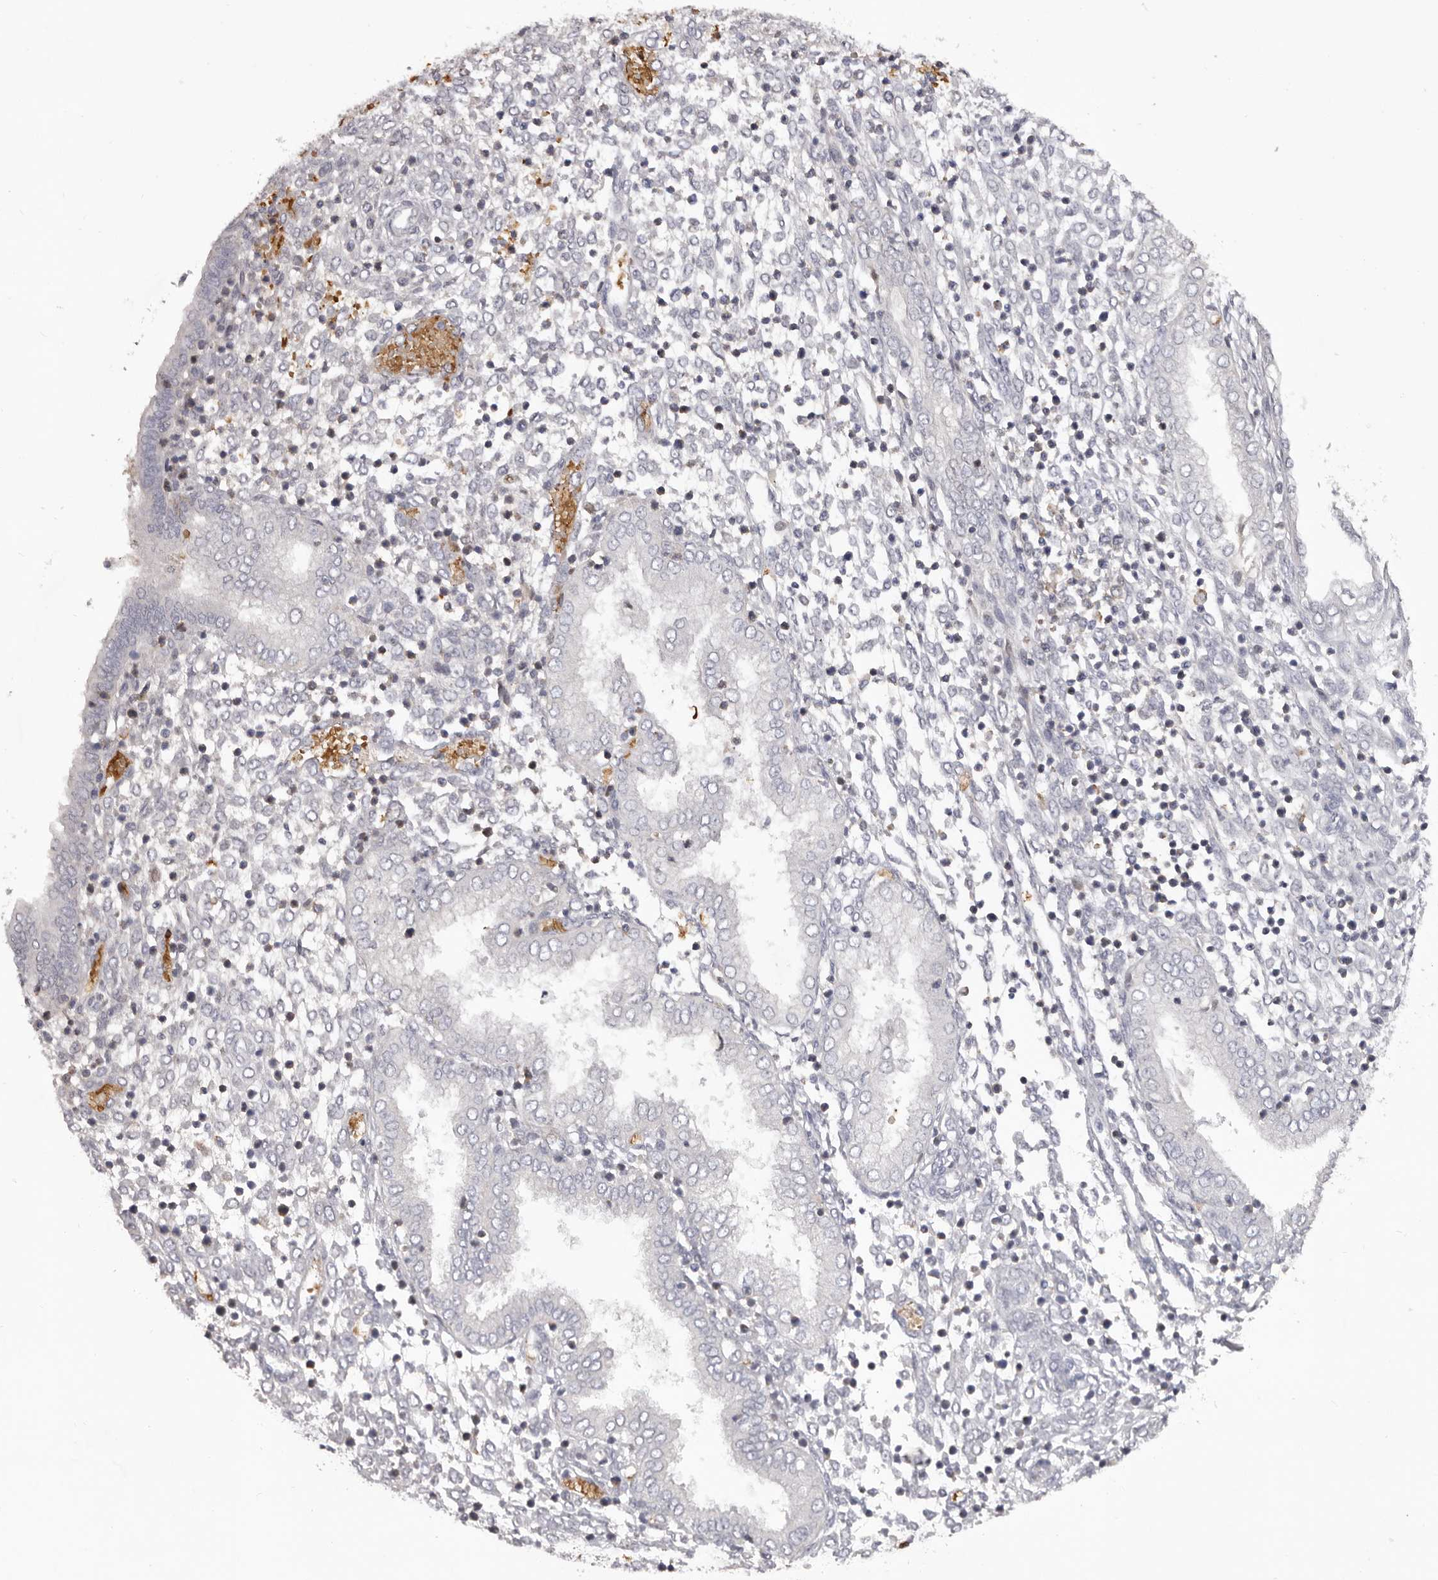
{"staining": {"intensity": "negative", "quantity": "none", "location": "none"}, "tissue": "endometrium", "cell_type": "Cells in endometrial stroma", "image_type": "normal", "snomed": [{"axis": "morphology", "description": "Normal tissue, NOS"}, {"axis": "topography", "description": "Endometrium"}], "caption": "Cells in endometrial stroma show no significant protein positivity in normal endometrium. The staining is performed using DAB brown chromogen with nuclei counter-stained in using hematoxylin.", "gene": "TNR", "patient": {"sex": "female", "age": 53}}